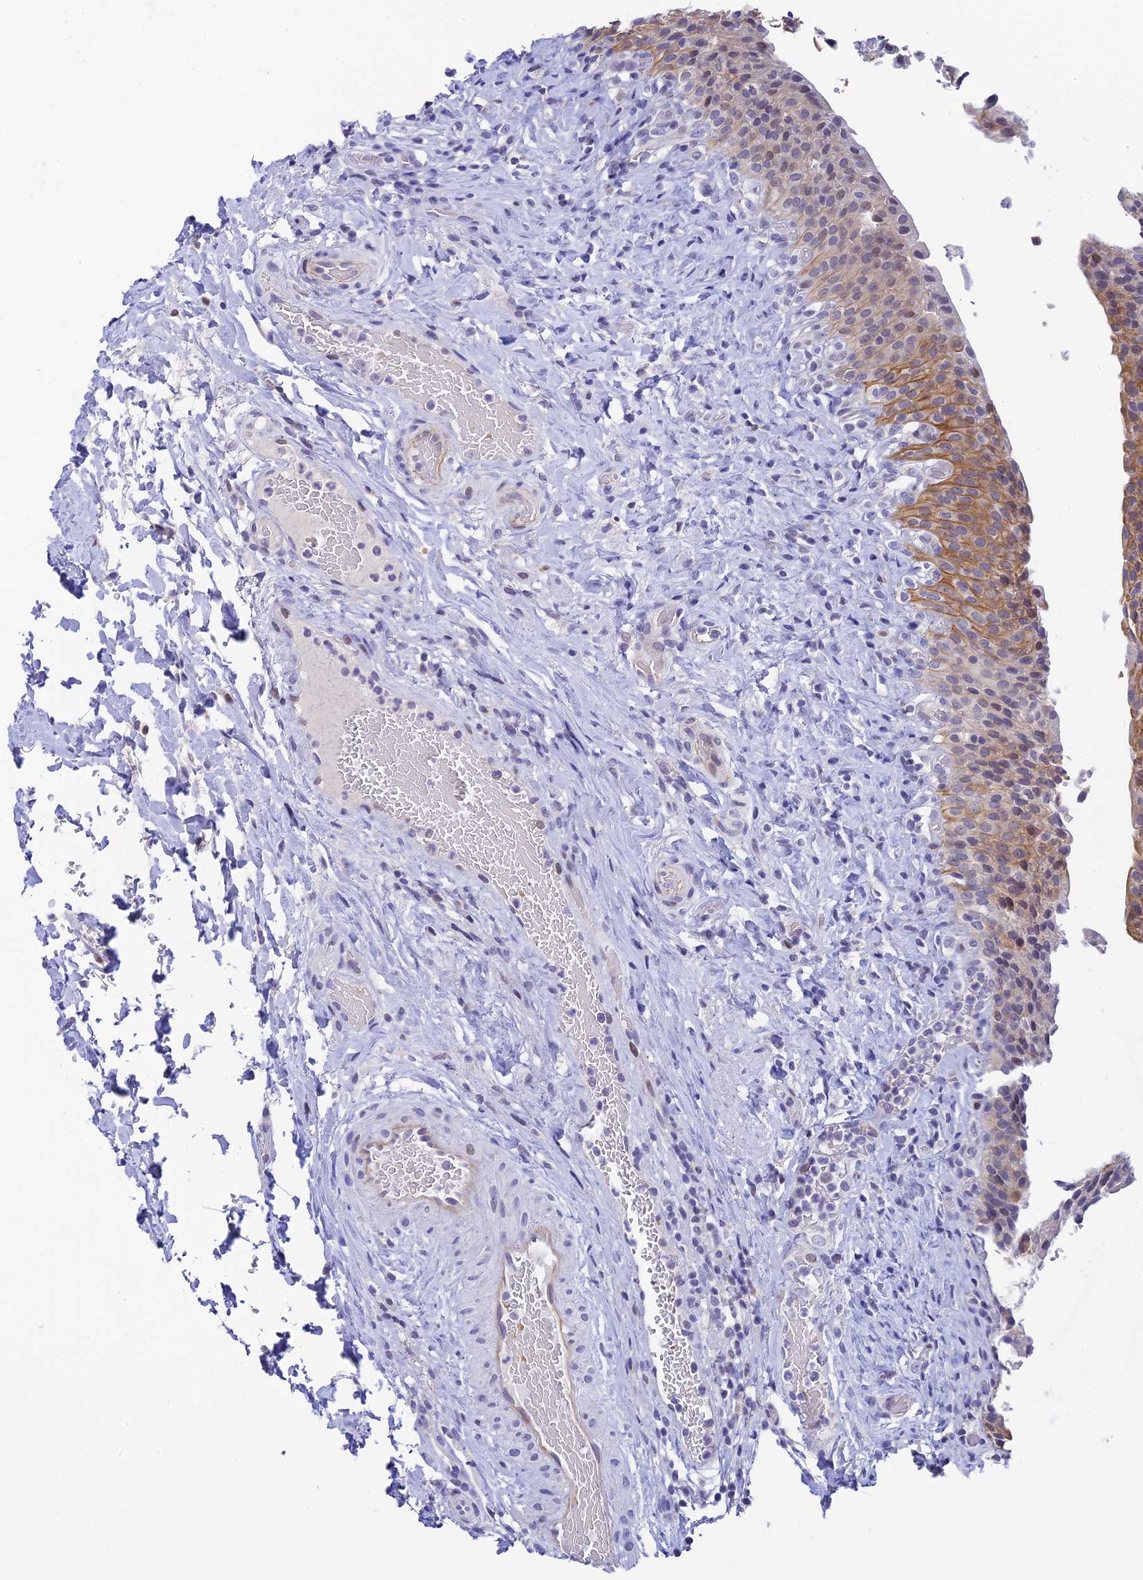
{"staining": {"intensity": "moderate", "quantity": "25%-75%", "location": "cytoplasmic/membranous"}, "tissue": "urinary bladder", "cell_type": "Urothelial cells", "image_type": "normal", "snomed": [{"axis": "morphology", "description": "Normal tissue, NOS"}, {"axis": "morphology", "description": "Inflammation, NOS"}, {"axis": "topography", "description": "Urinary bladder"}], "caption": "Immunohistochemical staining of normal human urinary bladder exhibits moderate cytoplasmic/membranous protein positivity in approximately 25%-75% of urothelial cells.", "gene": "RASGEF1B", "patient": {"sex": "male", "age": 64}}